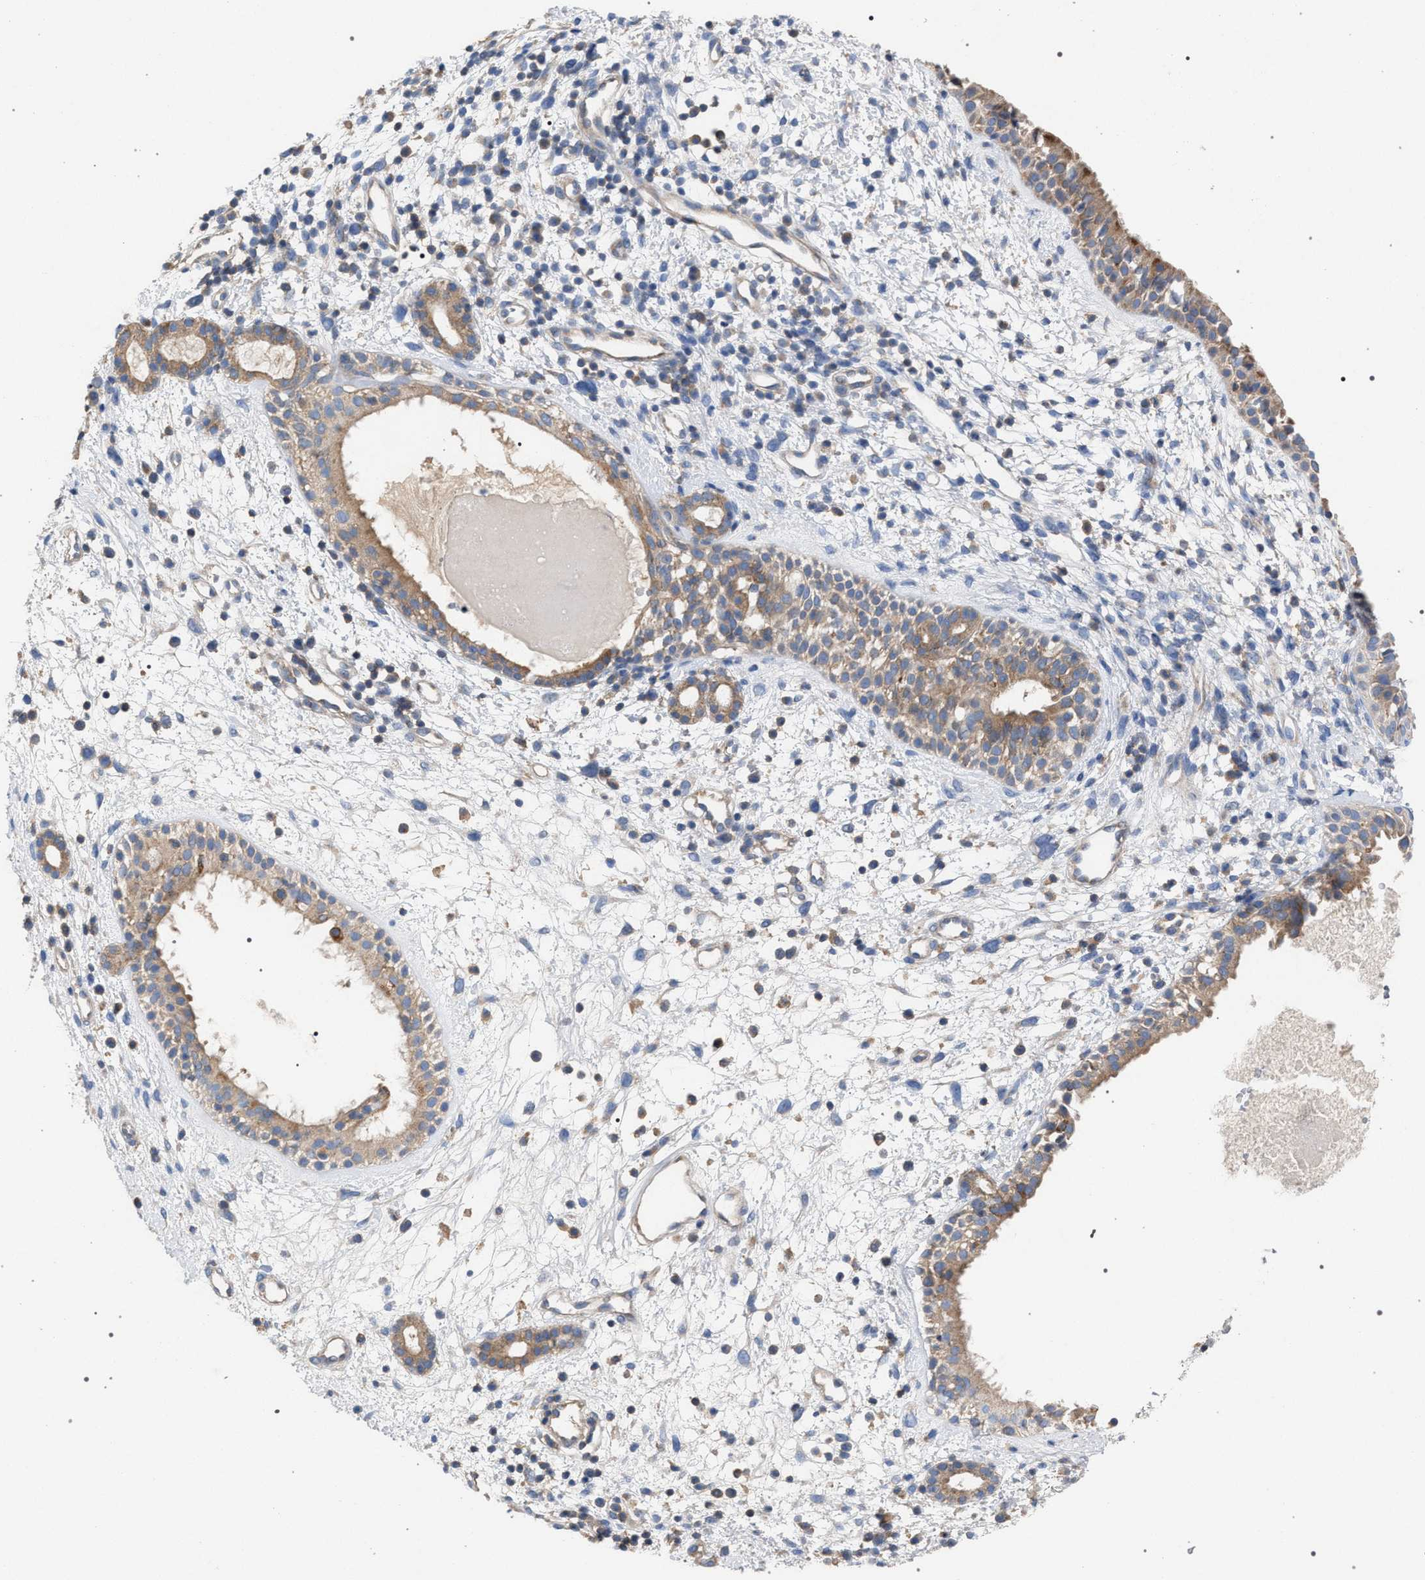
{"staining": {"intensity": "moderate", "quantity": ">75%", "location": "cytoplasmic/membranous"}, "tissue": "nasopharynx", "cell_type": "Respiratory epithelial cells", "image_type": "normal", "snomed": [{"axis": "morphology", "description": "Normal tissue, NOS"}, {"axis": "topography", "description": "Nasopharynx"}], "caption": "Immunohistochemistry of normal human nasopharynx demonstrates medium levels of moderate cytoplasmic/membranous staining in approximately >75% of respiratory epithelial cells.", "gene": "VPS13A", "patient": {"sex": "male", "age": 22}}